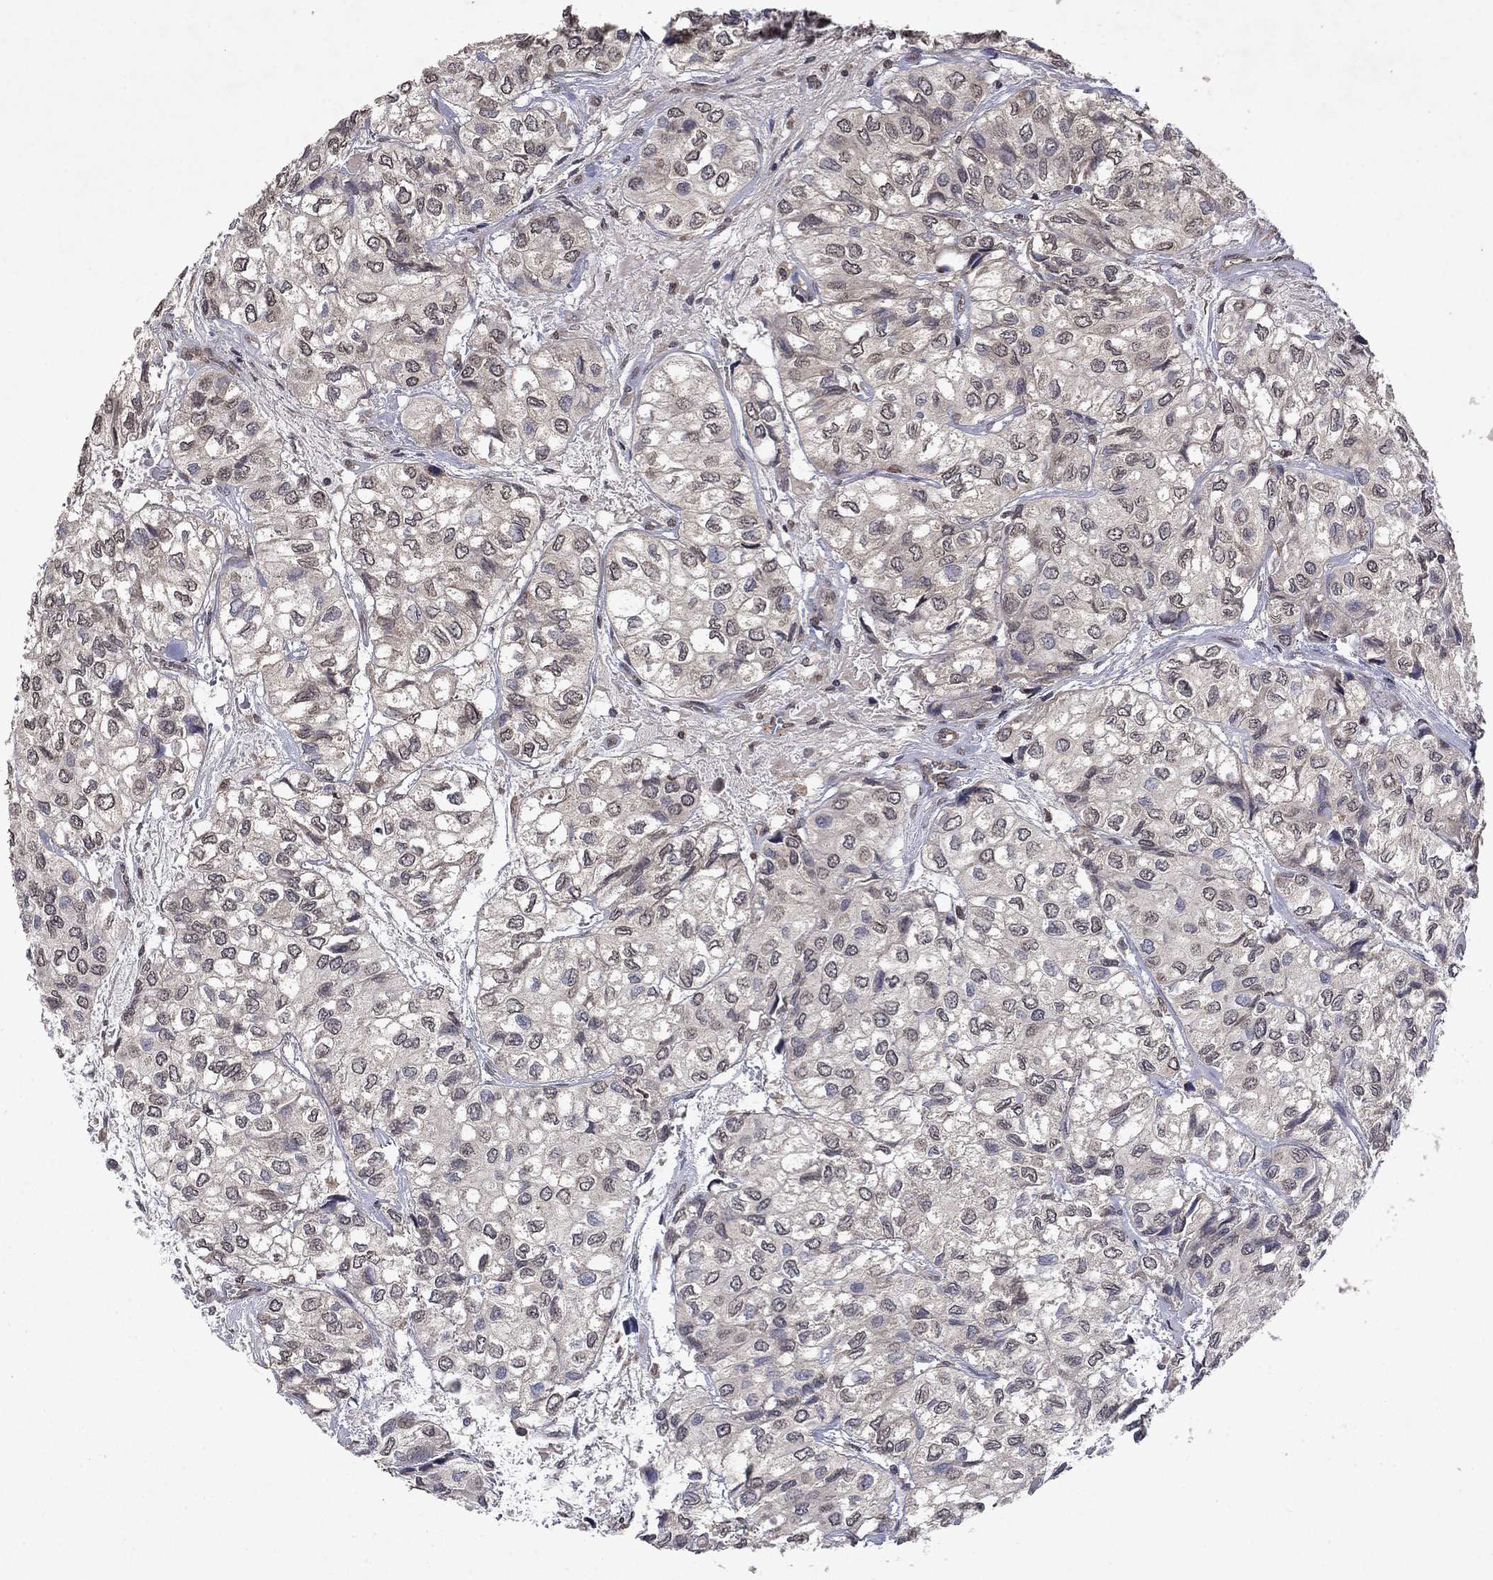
{"staining": {"intensity": "weak", "quantity": "<25%", "location": "cytoplasmic/membranous,nuclear"}, "tissue": "urothelial cancer", "cell_type": "Tumor cells", "image_type": "cancer", "snomed": [{"axis": "morphology", "description": "Urothelial carcinoma, High grade"}, {"axis": "topography", "description": "Urinary bladder"}], "caption": "Immunohistochemical staining of human urothelial cancer displays no significant positivity in tumor cells. (Brightfield microscopy of DAB immunohistochemistry (IHC) at high magnification).", "gene": "TTC38", "patient": {"sex": "male", "age": 73}}